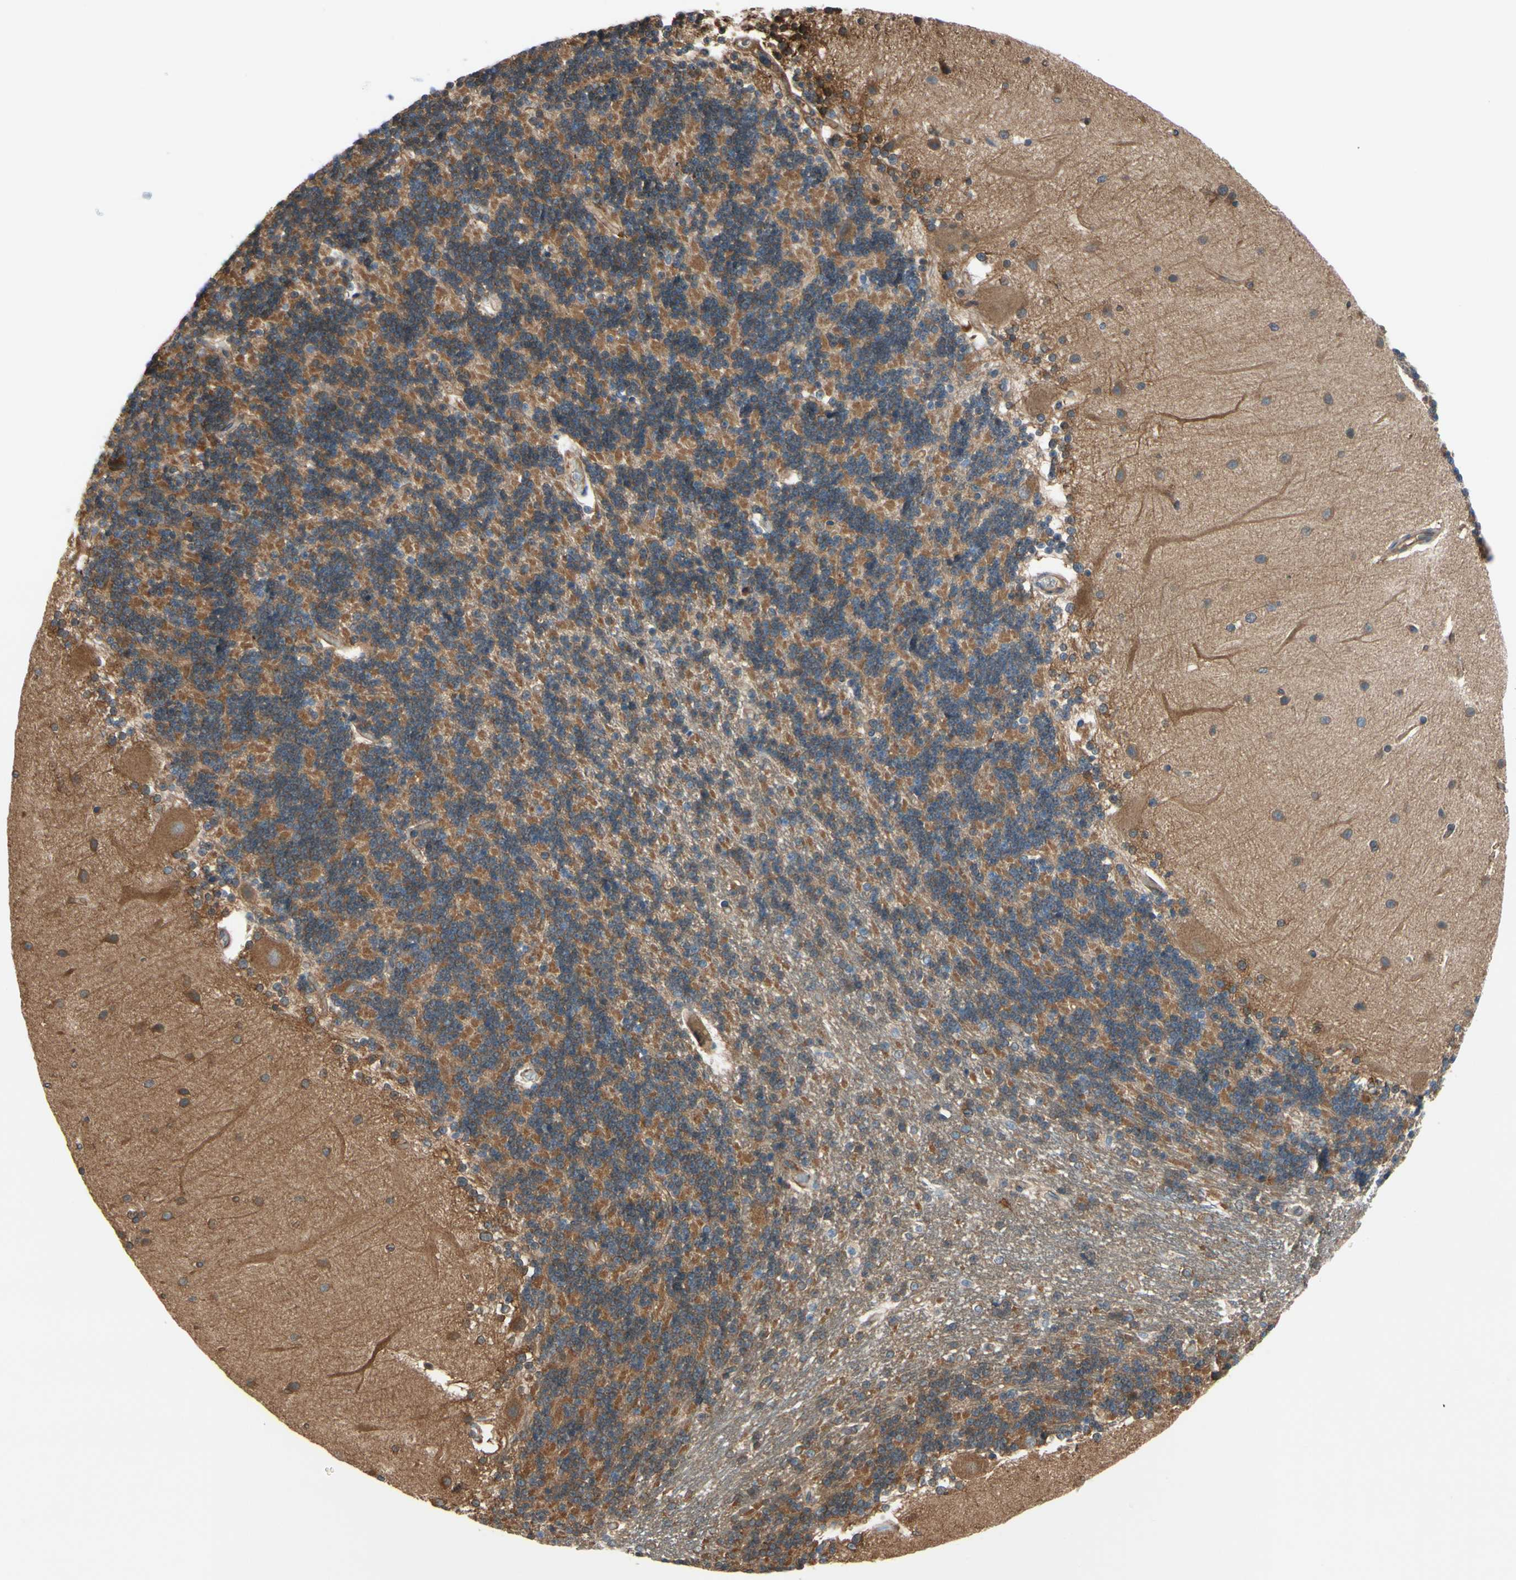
{"staining": {"intensity": "moderate", "quantity": "25%-75%", "location": "cytoplasmic/membranous"}, "tissue": "cerebellum", "cell_type": "Cells in granular layer", "image_type": "normal", "snomed": [{"axis": "morphology", "description": "Normal tissue, NOS"}, {"axis": "topography", "description": "Cerebellum"}], "caption": "A medium amount of moderate cytoplasmic/membranous expression is appreciated in approximately 25%-75% of cells in granular layer in benign cerebellum. The staining is performed using DAB brown chromogen to label protein expression. The nuclei are counter-stained blue using hematoxylin.", "gene": "EPS15", "patient": {"sex": "female", "age": 54}}